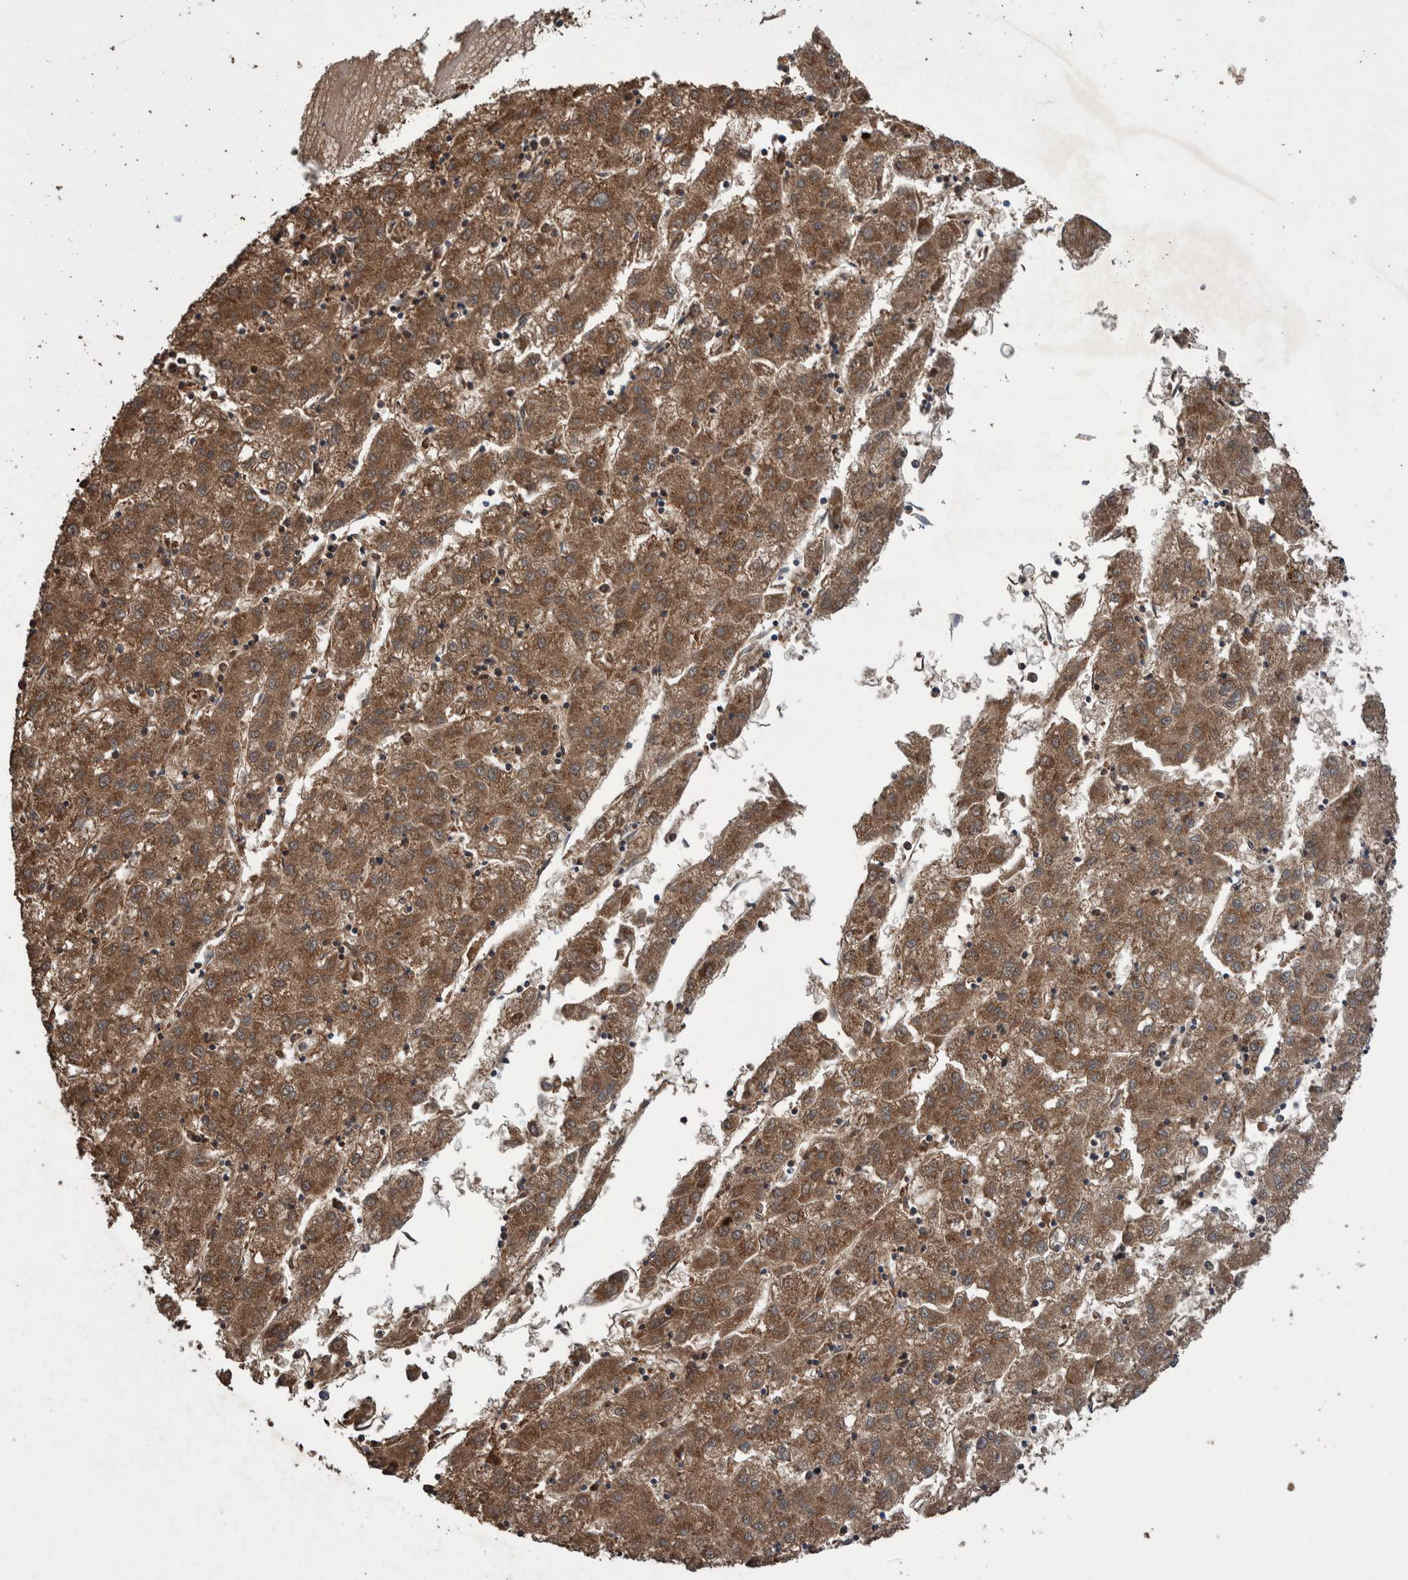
{"staining": {"intensity": "moderate", "quantity": ">75%", "location": "cytoplasmic/membranous"}, "tissue": "liver cancer", "cell_type": "Tumor cells", "image_type": "cancer", "snomed": [{"axis": "morphology", "description": "Carcinoma, Hepatocellular, NOS"}, {"axis": "topography", "description": "Liver"}], "caption": "Immunohistochemistry (IHC) of liver cancer shows medium levels of moderate cytoplasmic/membranous expression in approximately >75% of tumor cells.", "gene": "TRIM16", "patient": {"sex": "male", "age": 72}}